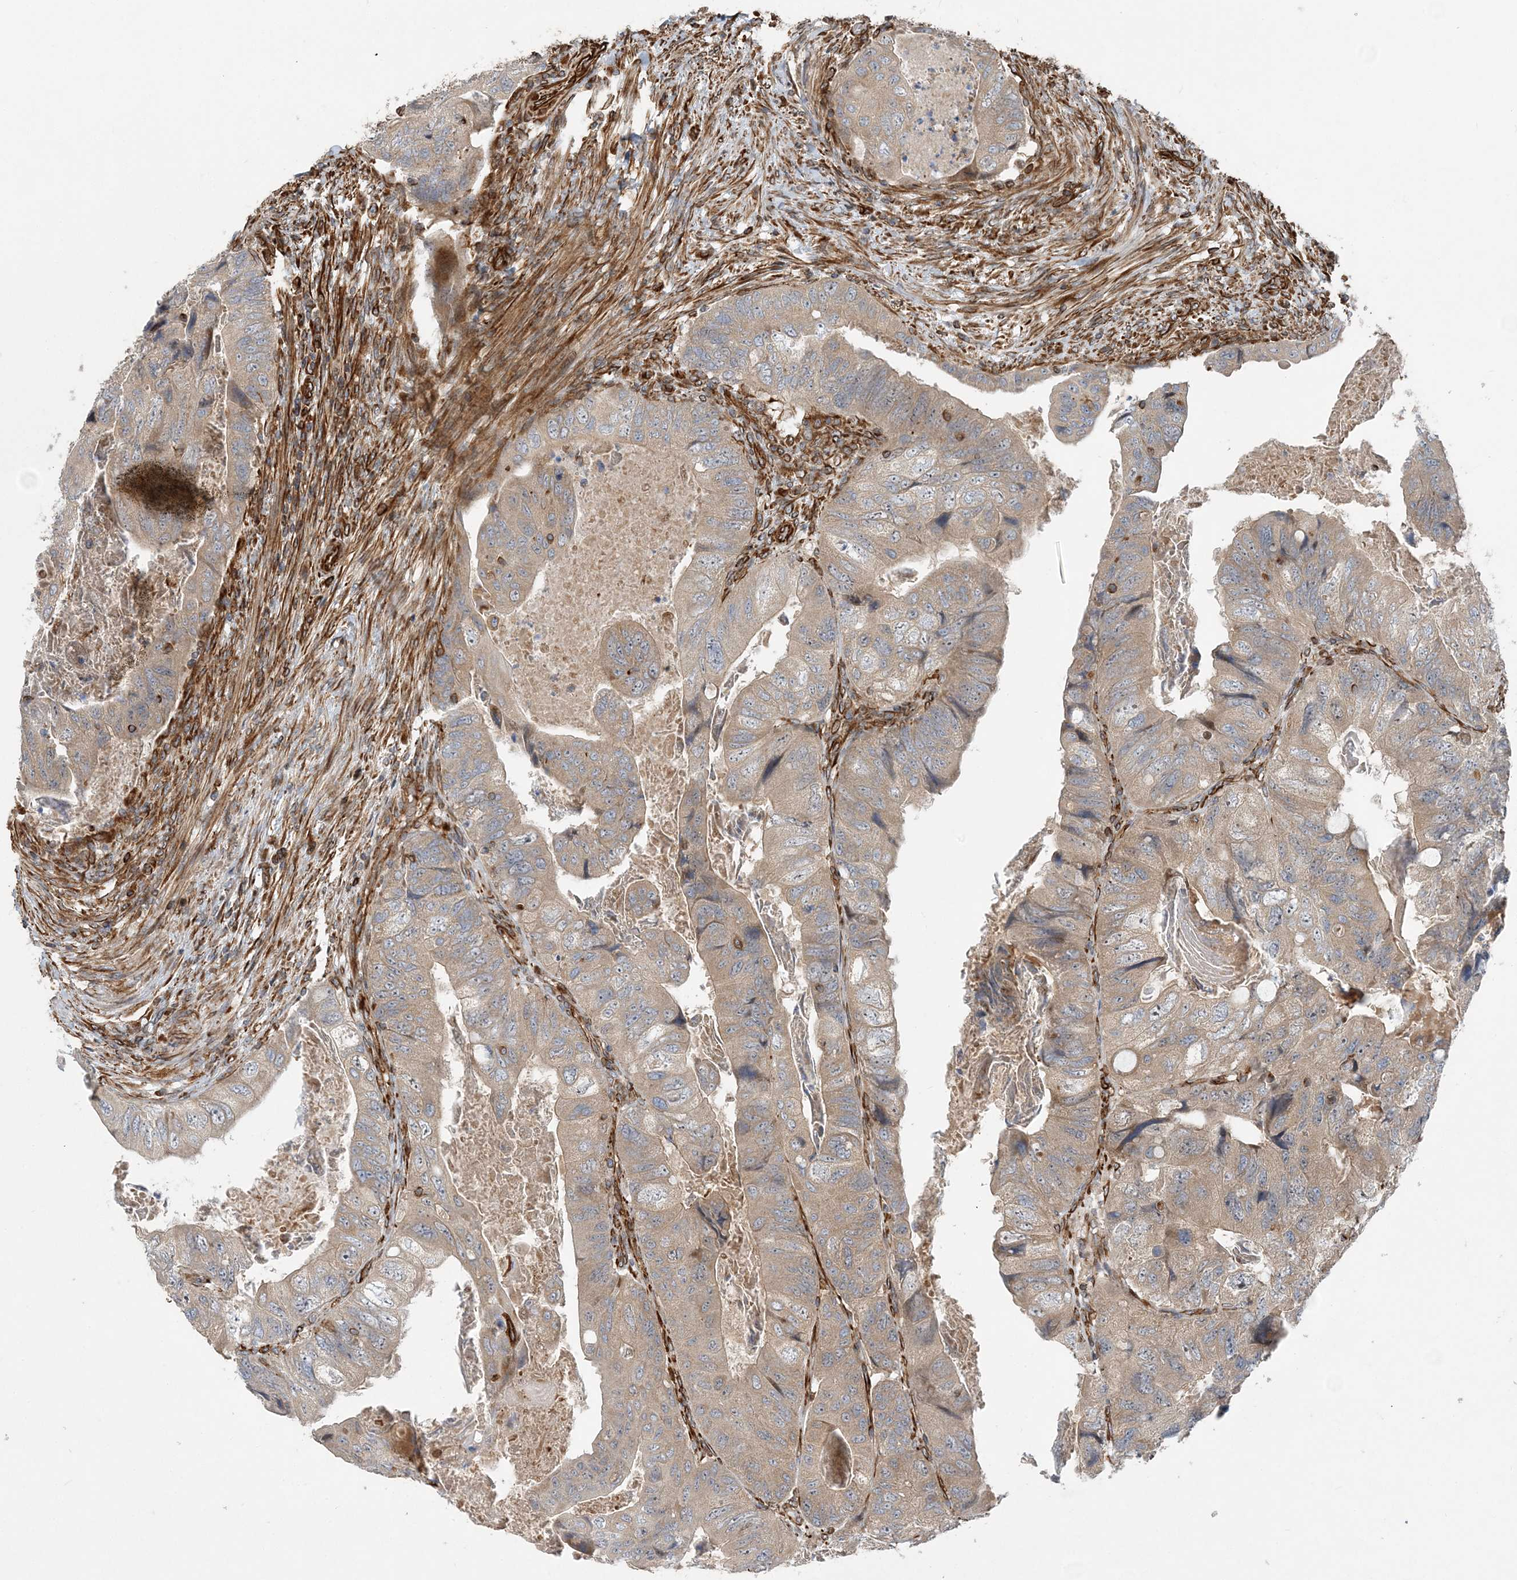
{"staining": {"intensity": "weak", "quantity": ">75%", "location": "cytoplasmic/membranous"}, "tissue": "colorectal cancer", "cell_type": "Tumor cells", "image_type": "cancer", "snomed": [{"axis": "morphology", "description": "Adenocarcinoma, NOS"}, {"axis": "topography", "description": "Rectum"}], "caption": "DAB immunohistochemical staining of human colorectal cancer shows weak cytoplasmic/membranous protein staining in approximately >75% of tumor cells.", "gene": "FAM114A2", "patient": {"sex": "male", "age": 63}}